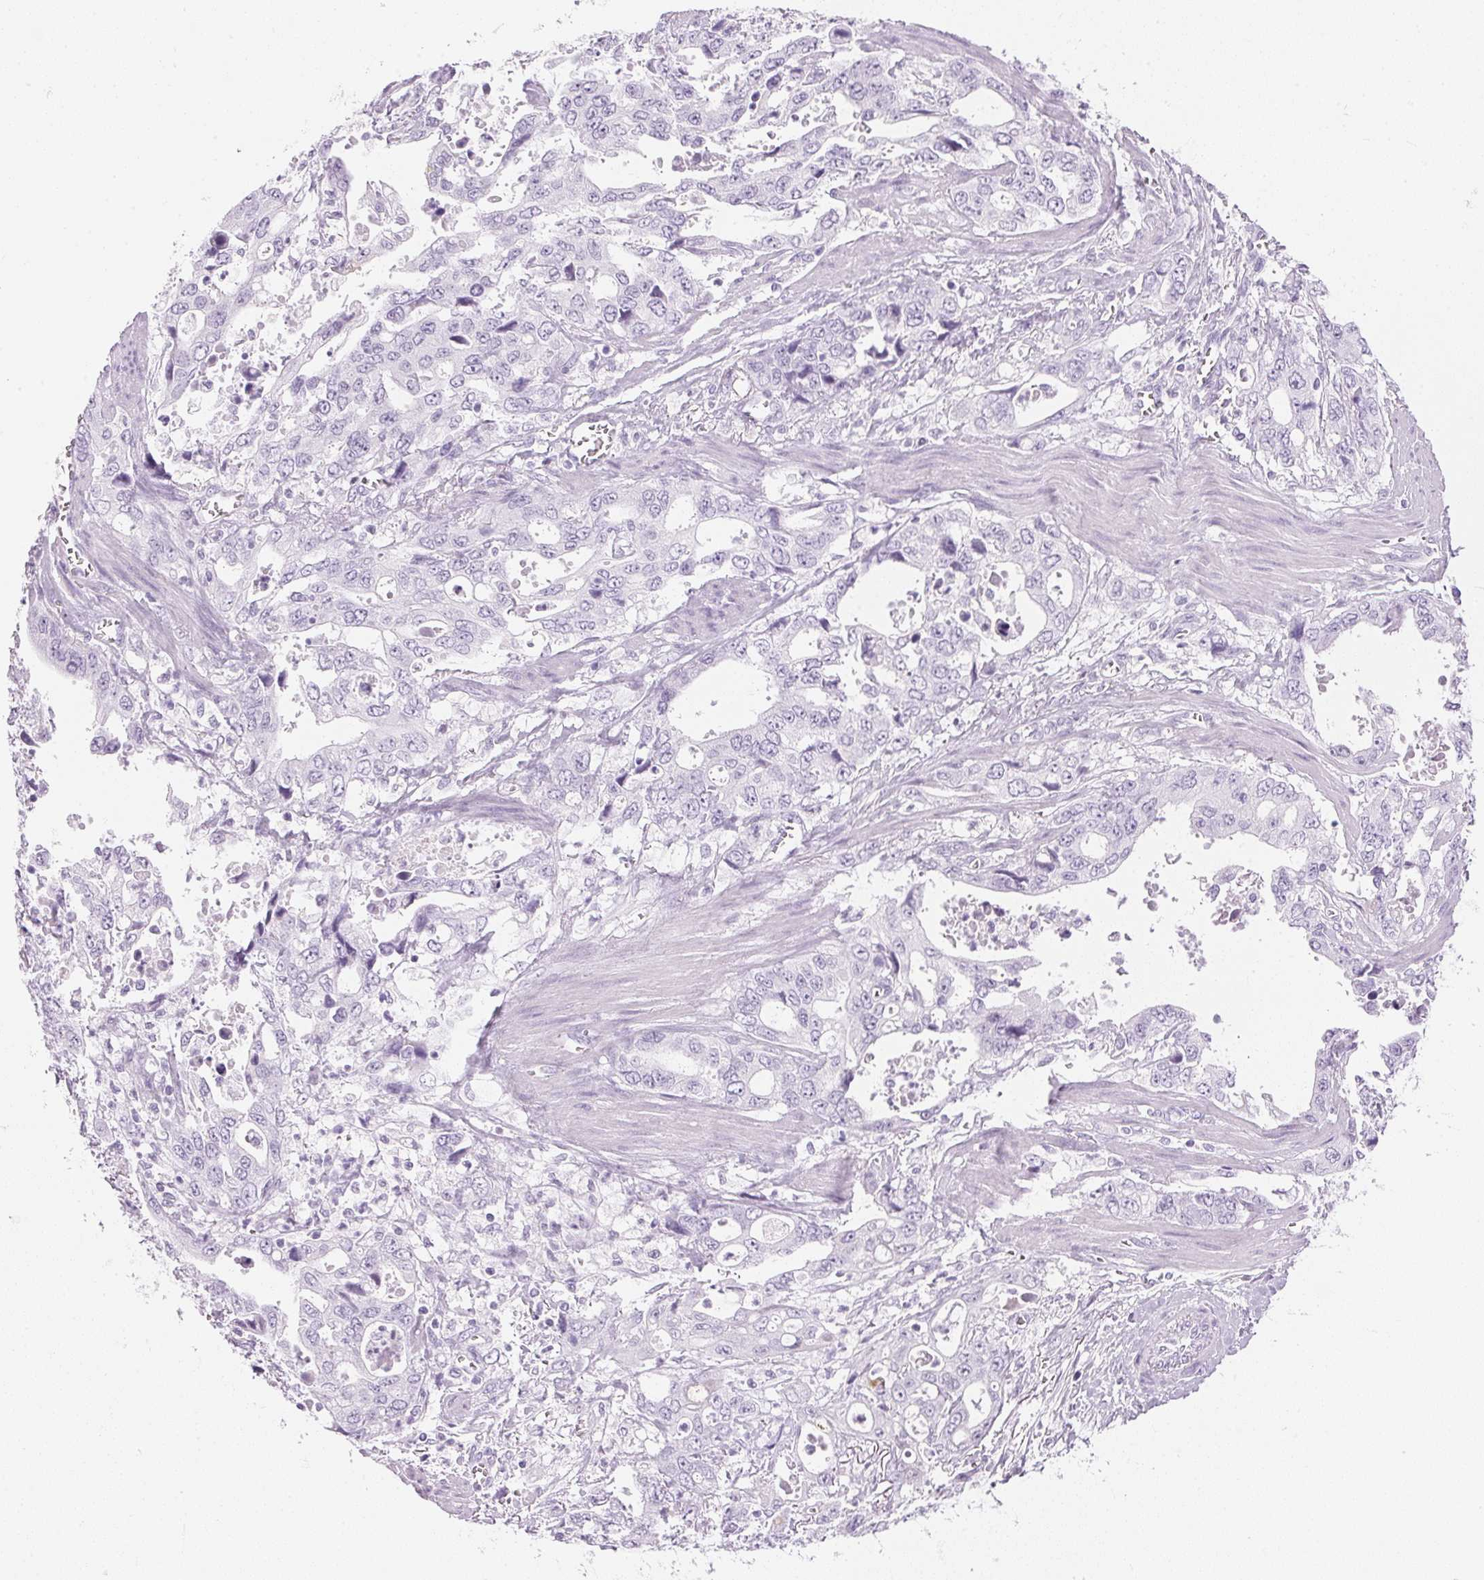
{"staining": {"intensity": "negative", "quantity": "none", "location": "none"}, "tissue": "stomach cancer", "cell_type": "Tumor cells", "image_type": "cancer", "snomed": [{"axis": "morphology", "description": "Adenocarcinoma, NOS"}, {"axis": "topography", "description": "Stomach, upper"}], "caption": "The immunohistochemistry (IHC) photomicrograph has no significant staining in tumor cells of stomach cancer (adenocarcinoma) tissue.", "gene": "IGFBP1", "patient": {"sex": "male", "age": 74}}